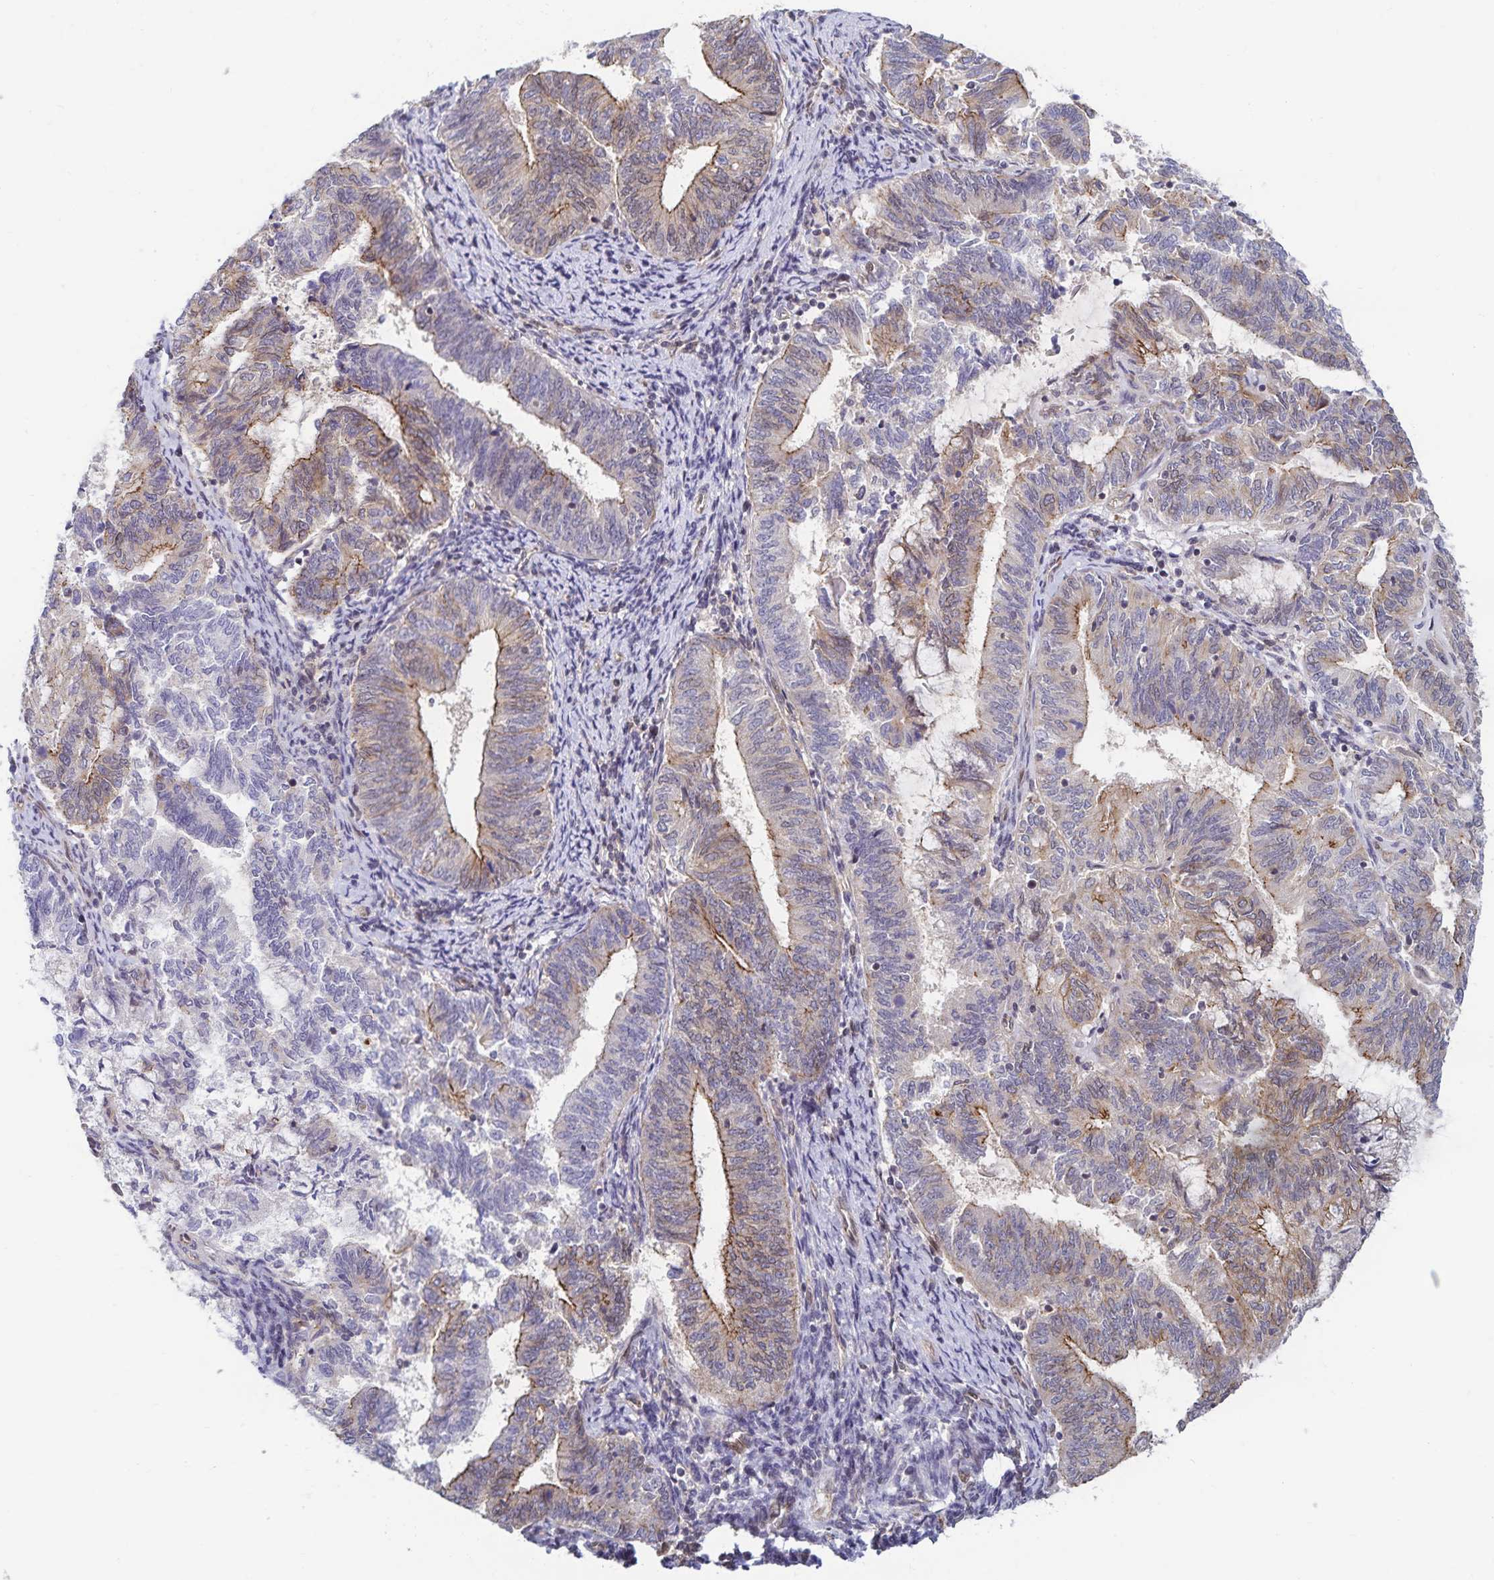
{"staining": {"intensity": "weak", "quantity": "25%-75%", "location": "cytoplasmic/membranous"}, "tissue": "endometrial cancer", "cell_type": "Tumor cells", "image_type": "cancer", "snomed": [{"axis": "morphology", "description": "Adenocarcinoma, NOS"}, {"axis": "topography", "description": "Endometrium"}], "caption": "Endometrial cancer was stained to show a protein in brown. There is low levels of weak cytoplasmic/membranous expression in about 25%-75% of tumor cells. (IHC, brightfield microscopy, high magnification).", "gene": "RAB9B", "patient": {"sex": "female", "age": 65}}